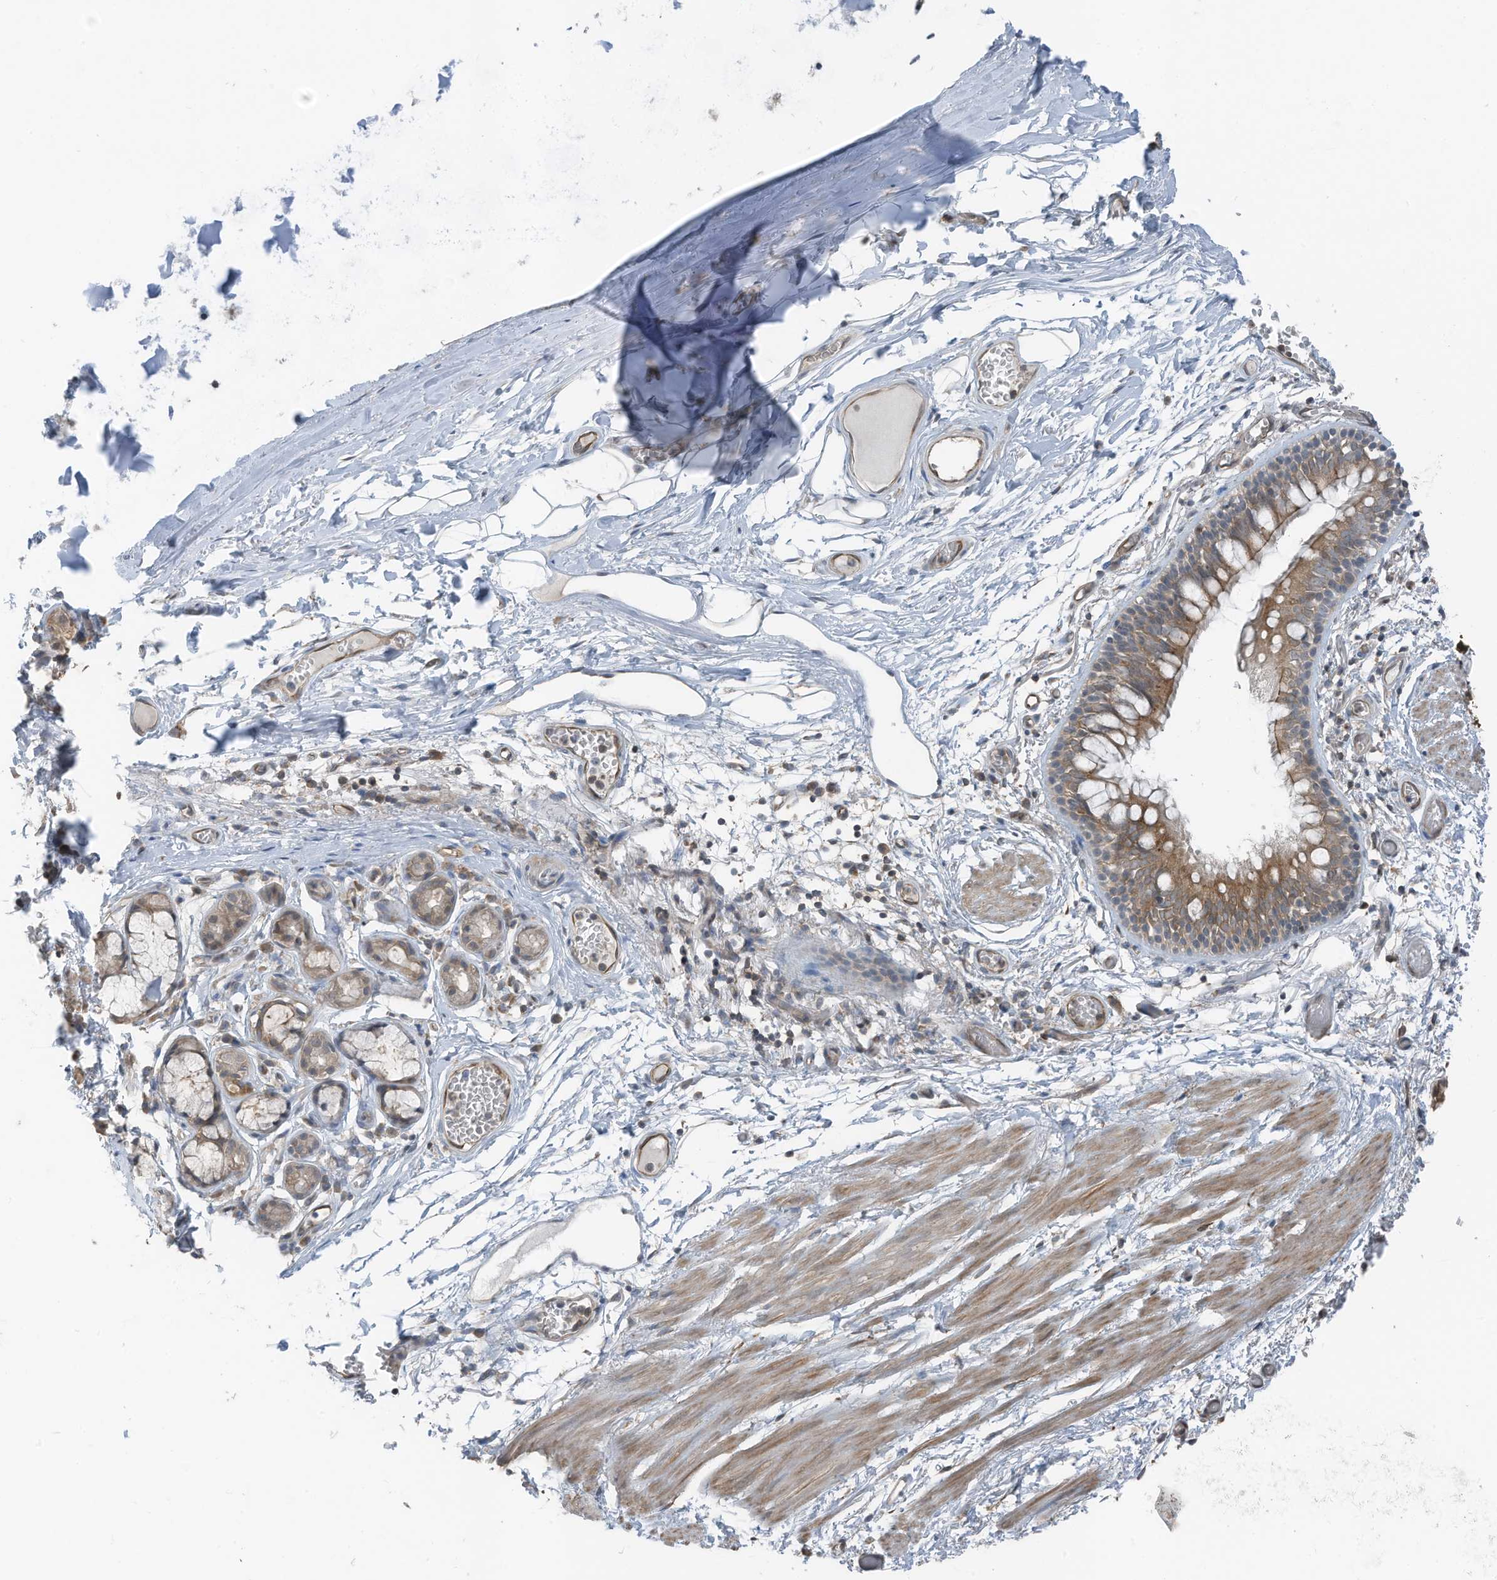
{"staining": {"intensity": "moderate", "quantity": ">75%", "location": "cytoplasmic/membranous"}, "tissue": "bronchus", "cell_type": "Respiratory epithelial cells", "image_type": "normal", "snomed": [{"axis": "morphology", "description": "Normal tissue, NOS"}, {"axis": "topography", "description": "Bronchus"}, {"axis": "topography", "description": "Lung"}], "caption": "Approximately >75% of respiratory epithelial cells in benign human bronchus show moderate cytoplasmic/membranous protein staining as visualized by brown immunohistochemical staining.", "gene": "TXNDC9", "patient": {"sex": "male", "age": 56}}